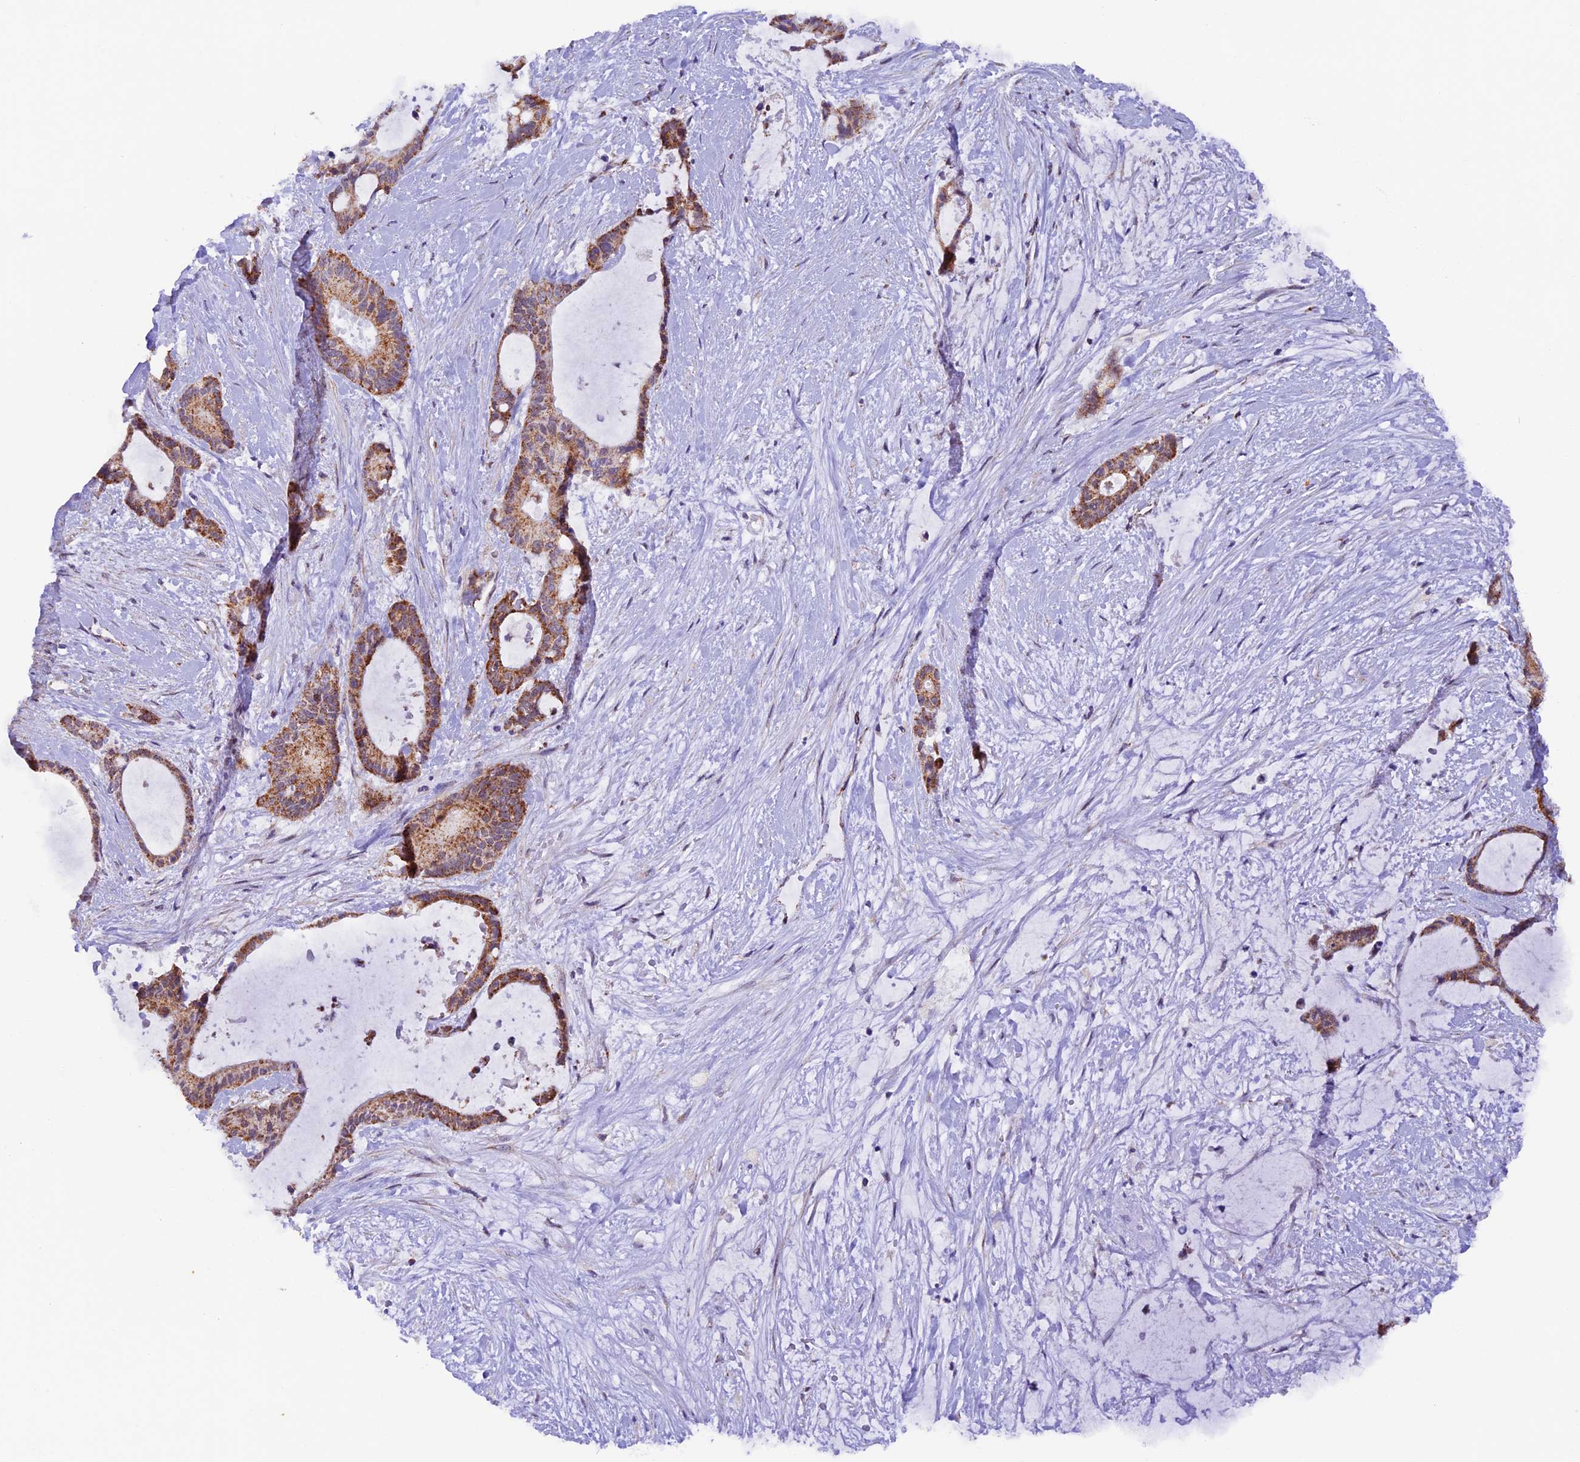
{"staining": {"intensity": "moderate", "quantity": ">75%", "location": "cytoplasmic/membranous"}, "tissue": "liver cancer", "cell_type": "Tumor cells", "image_type": "cancer", "snomed": [{"axis": "morphology", "description": "Normal tissue, NOS"}, {"axis": "morphology", "description": "Cholangiocarcinoma"}, {"axis": "topography", "description": "Liver"}, {"axis": "topography", "description": "Peripheral nerve tissue"}], "caption": "Liver cancer stained with IHC exhibits moderate cytoplasmic/membranous expression in approximately >75% of tumor cells.", "gene": "TFAM", "patient": {"sex": "female", "age": 73}}